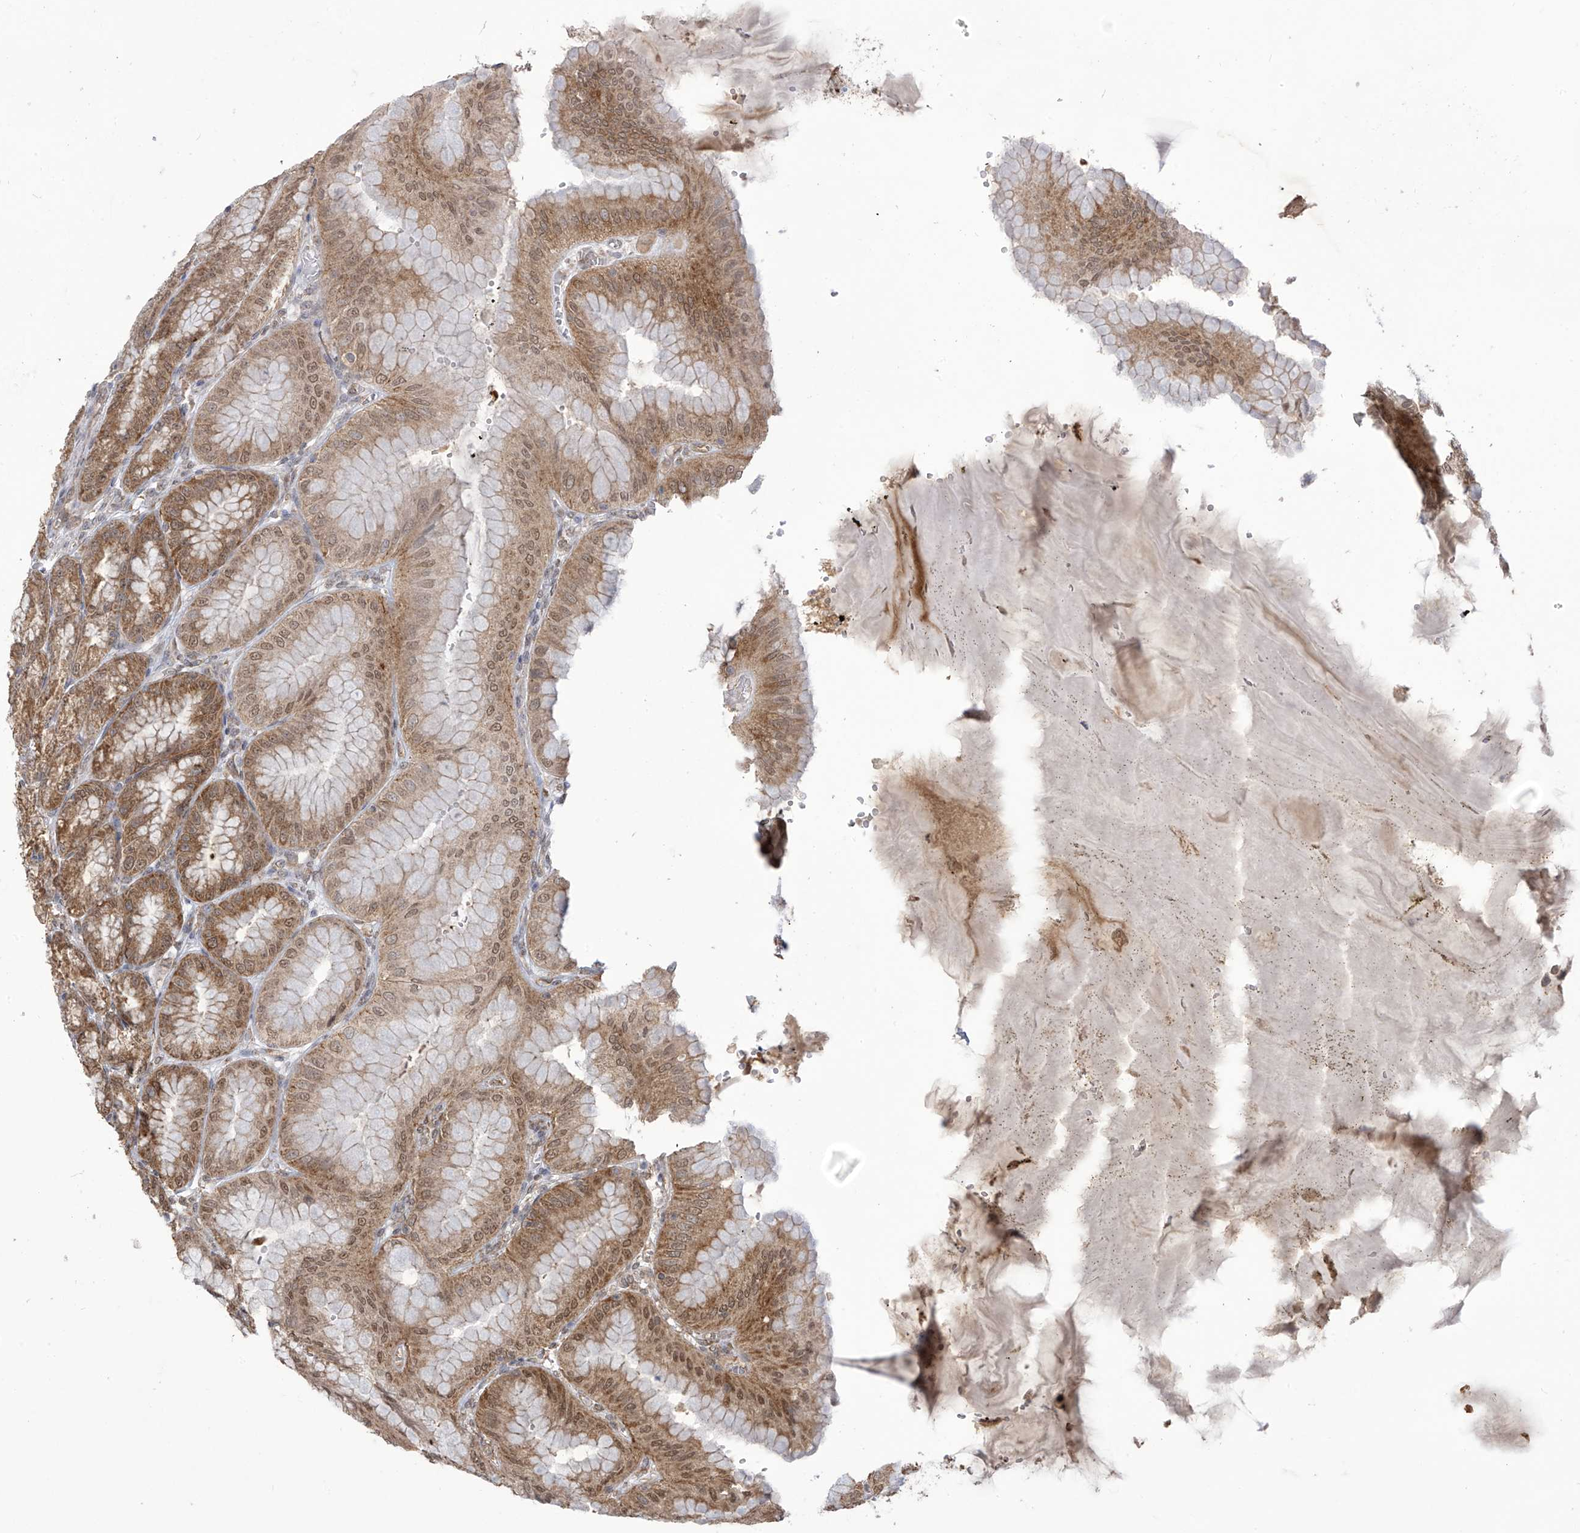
{"staining": {"intensity": "strong", "quantity": ">75%", "location": "cytoplasmic/membranous,nuclear"}, "tissue": "stomach", "cell_type": "Glandular cells", "image_type": "normal", "snomed": [{"axis": "morphology", "description": "Normal tissue, NOS"}, {"axis": "topography", "description": "Stomach, lower"}], "caption": "Brown immunohistochemical staining in unremarkable stomach shows strong cytoplasmic/membranous,nuclear expression in about >75% of glandular cells.", "gene": "KIAA1522", "patient": {"sex": "male", "age": 71}}